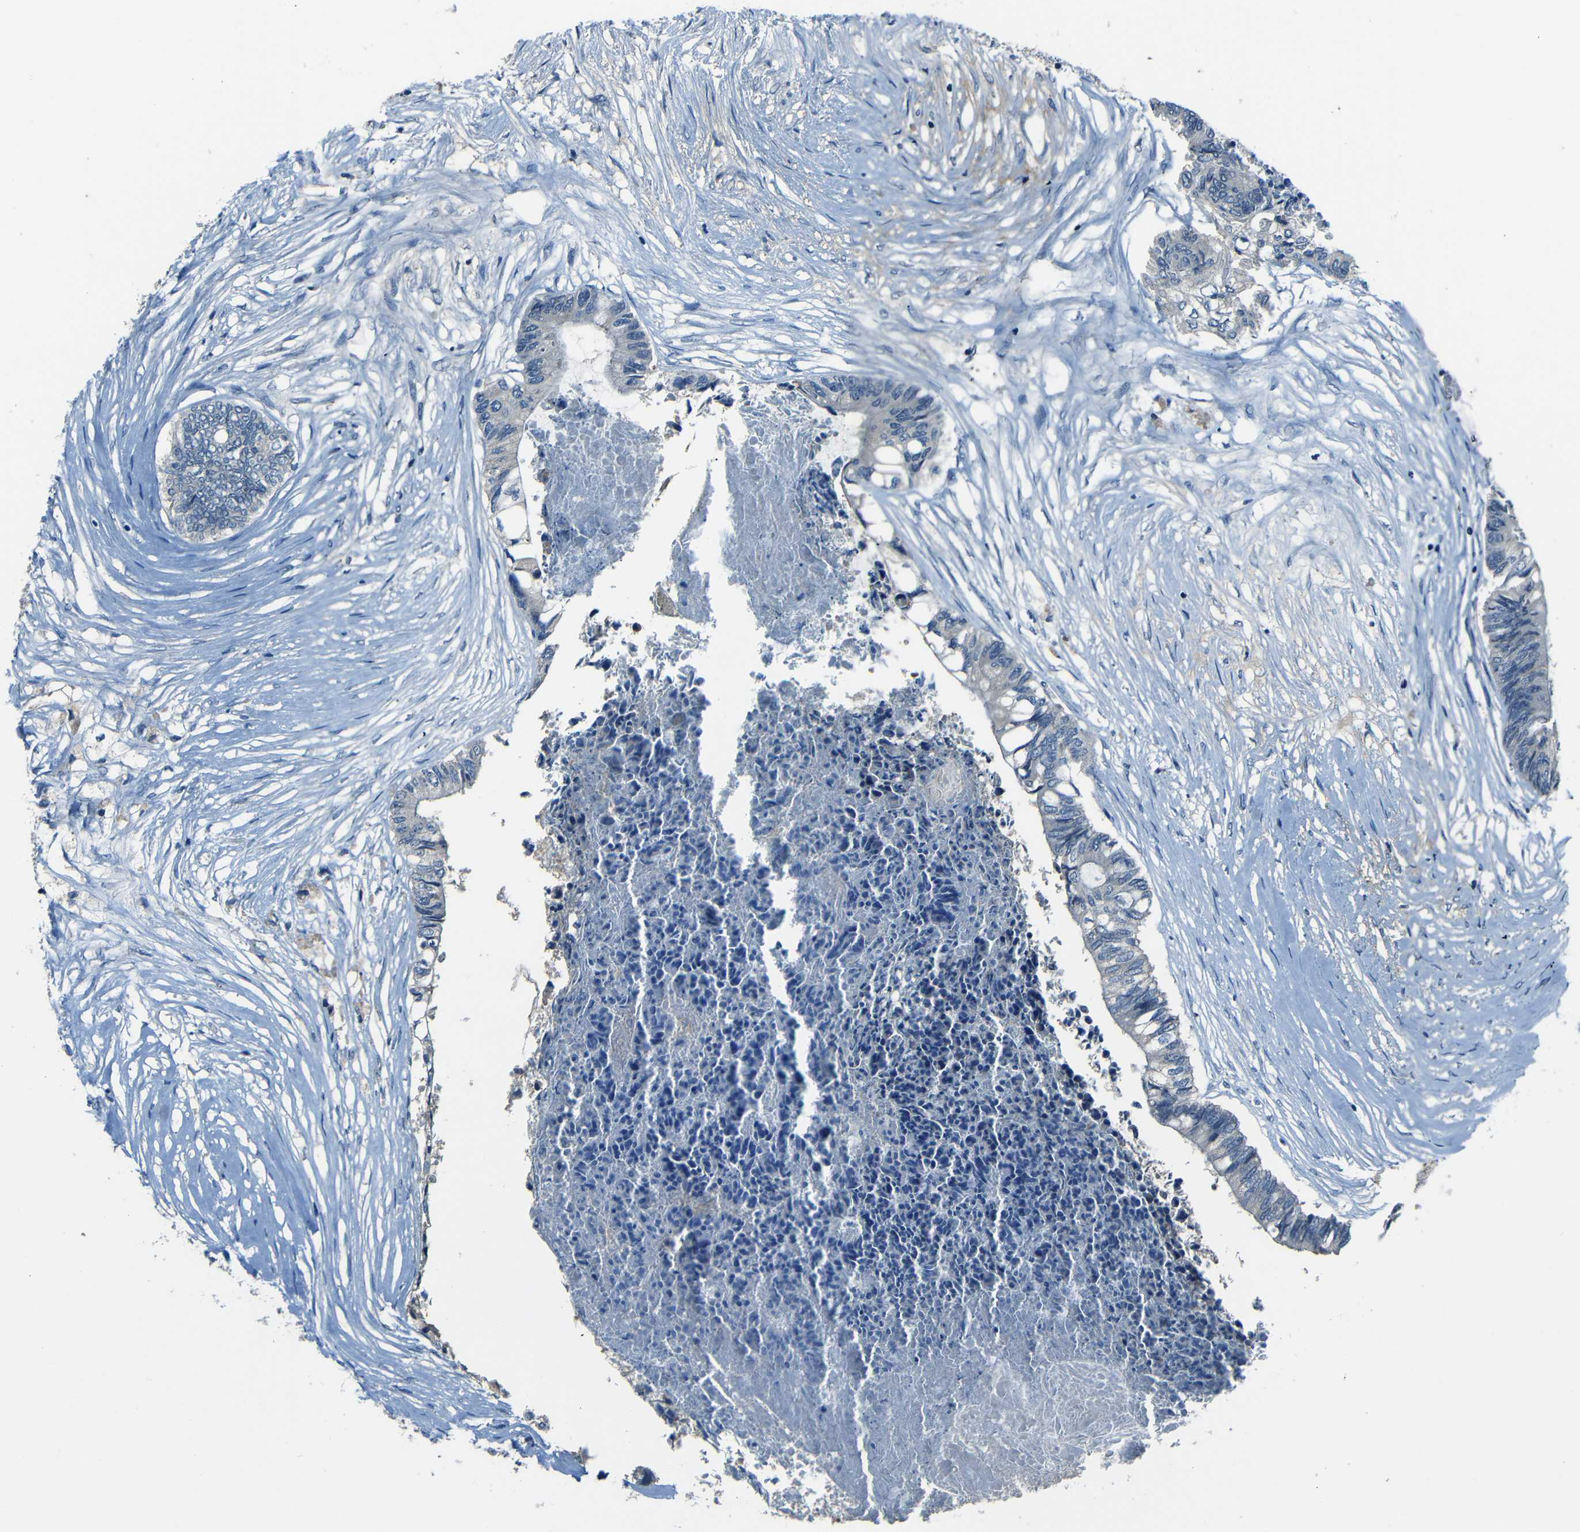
{"staining": {"intensity": "negative", "quantity": "none", "location": "none"}, "tissue": "colorectal cancer", "cell_type": "Tumor cells", "image_type": "cancer", "snomed": [{"axis": "morphology", "description": "Adenocarcinoma, NOS"}, {"axis": "topography", "description": "Rectum"}], "caption": "This is an immunohistochemistry (IHC) micrograph of human colorectal adenocarcinoma. There is no staining in tumor cells.", "gene": "SLA", "patient": {"sex": "male", "age": 63}}